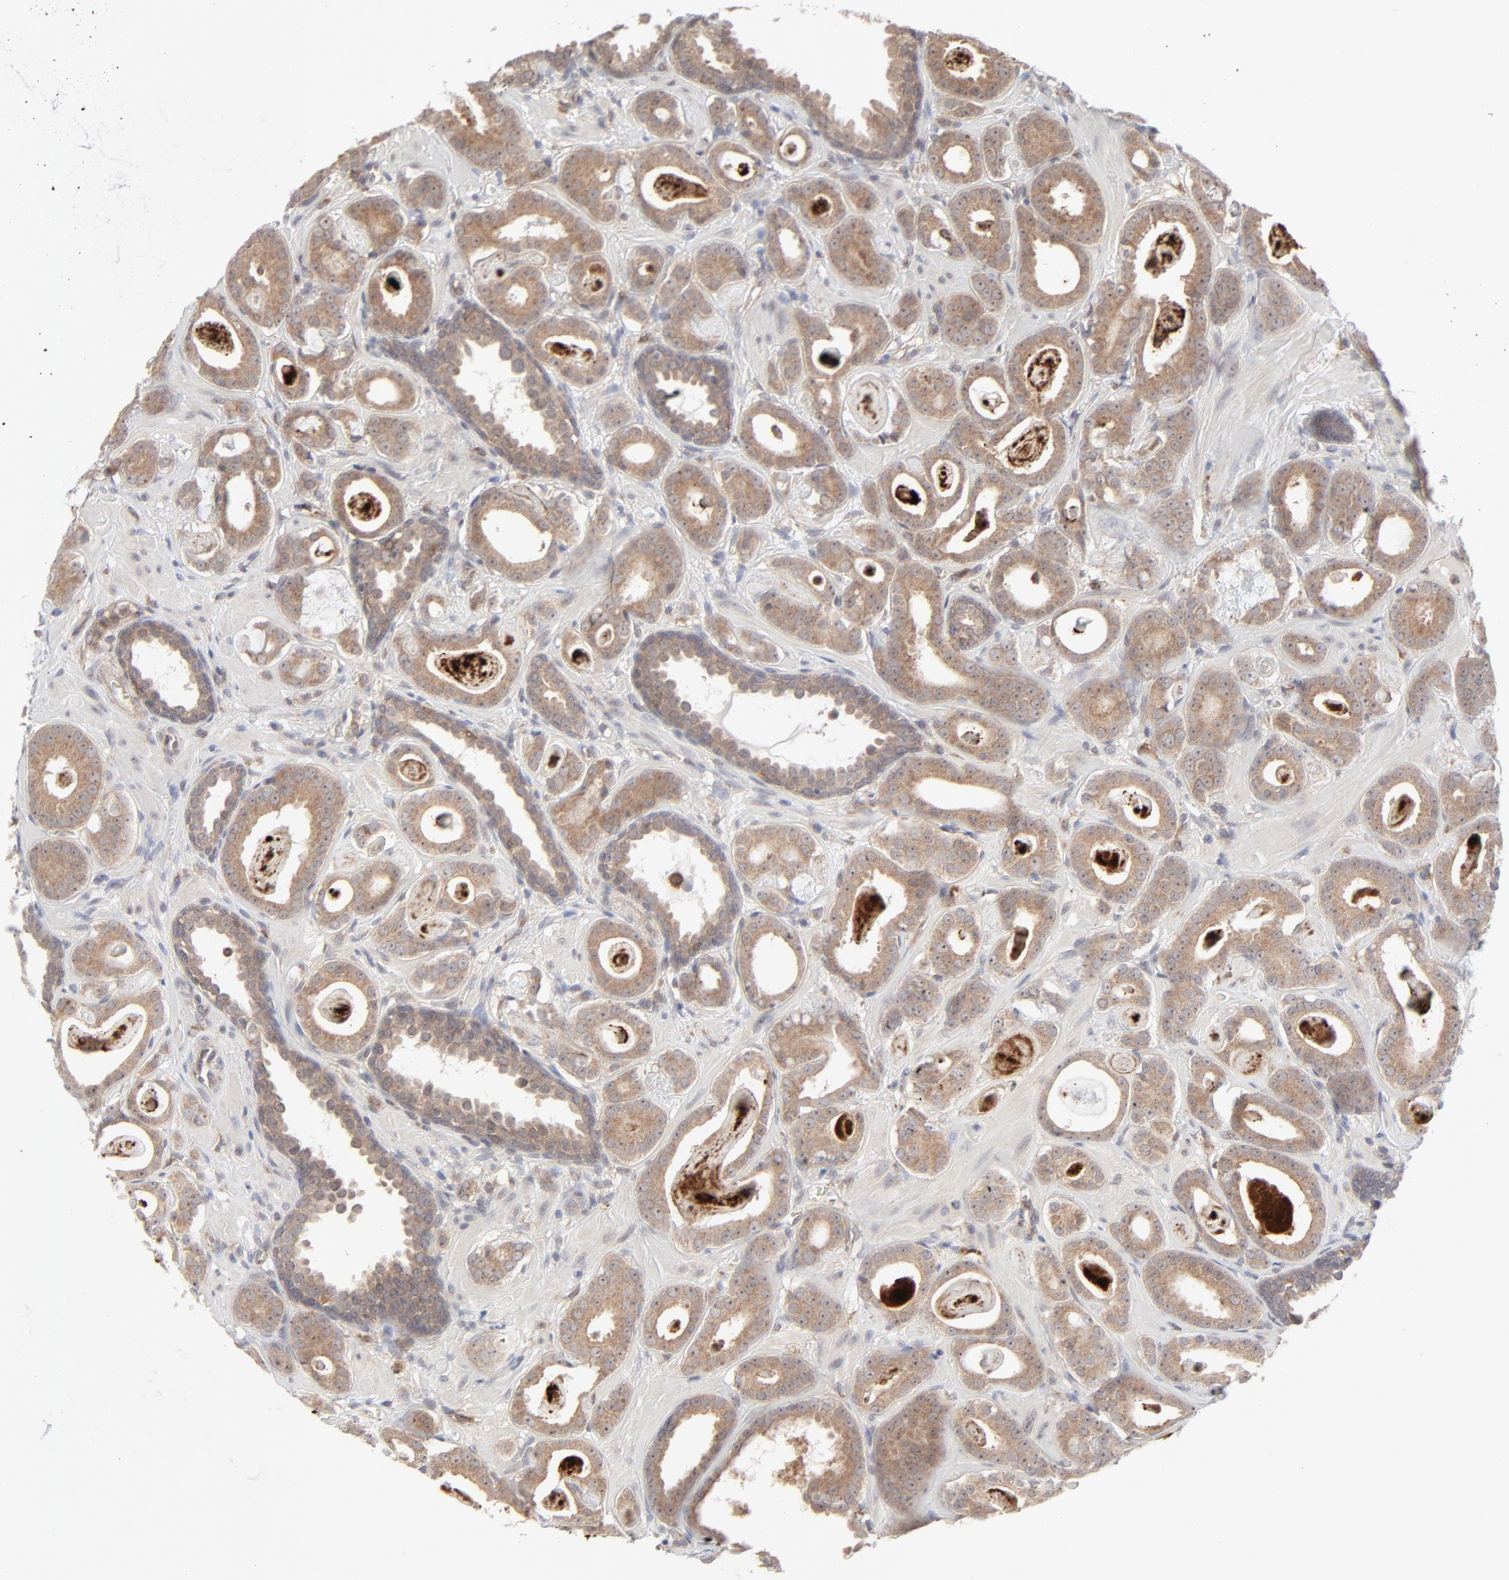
{"staining": {"intensity": "moderate", "quantity": ">75%", "location": "cytoplasmic/membranous"}, "tissue": "prostate cancer", "cell_type": "Tumor cells", "image_type": "cancer", "snomed": [{"axis": "morphology", "description": "Adenocarcinoma, Low grade"}, {"axis": "topography", "description": "Prostate"}], "caption": "Protein expression analysis of prostate cancer shows moderate cytoplasmic/membranous staining in about >75% of tumor cells.", "gene": "RAB5C", "patient": {"sex": "male", "age": 57}}